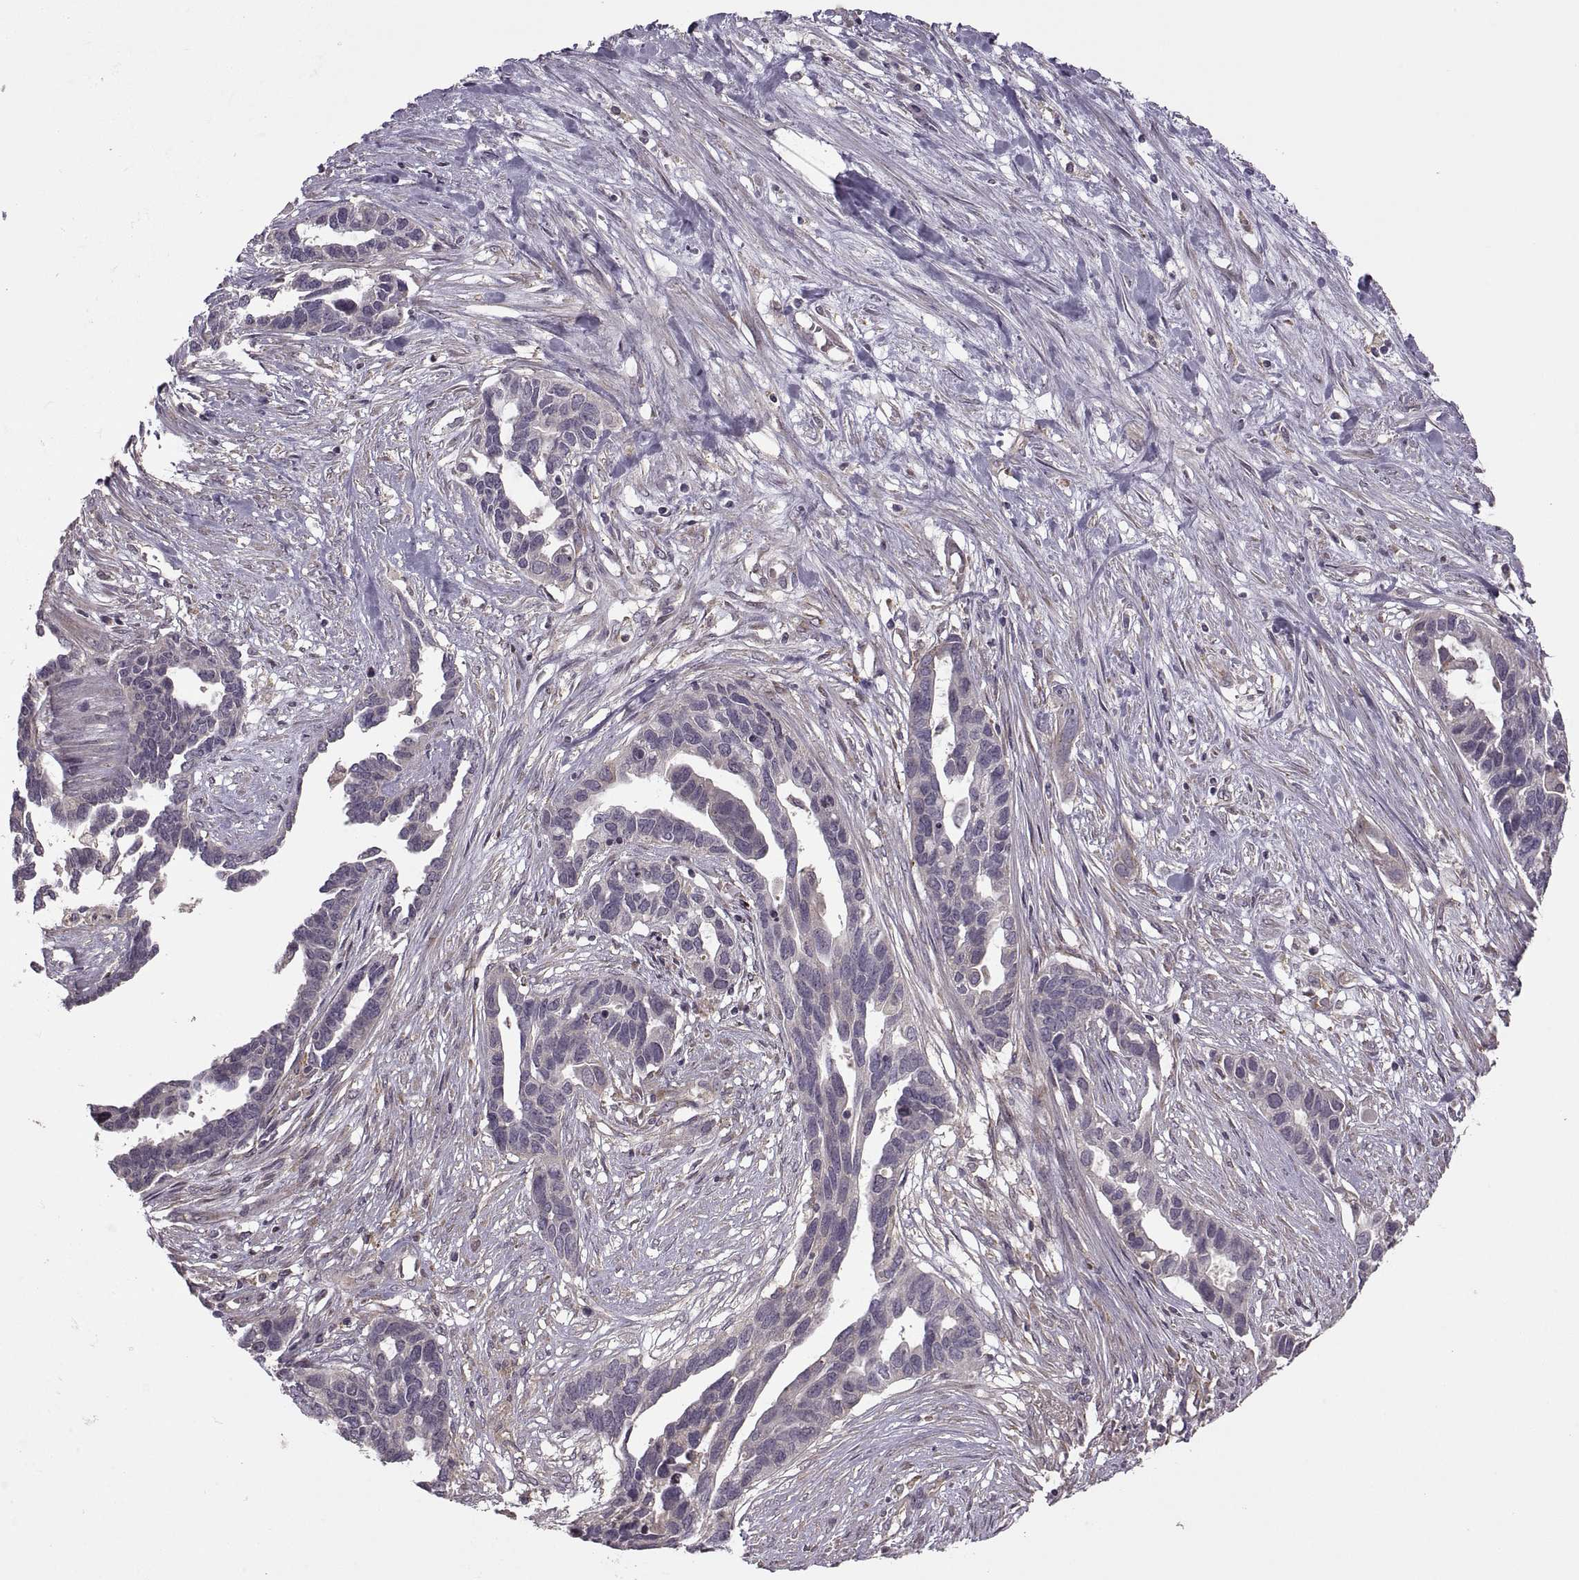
{"staining": {"intensity": "negative", "quantity": "none", "location": "none"}, "tissue": "ovarian cancer", "cell_type": "Tumor cells", "image_type": "cancer", "snomed": [{"axis": "morphology", "description": "Cystadenocarcinoma, serous, NOS"}, {"axis": "topography", "description": "Ovary"}], "caption": "DAB immunohistochemical staining of ovarian cancer displays no significant expression in tumor cells.", "gene": "PIERCE1", "patient": {"sex": "female", "age": 54}}